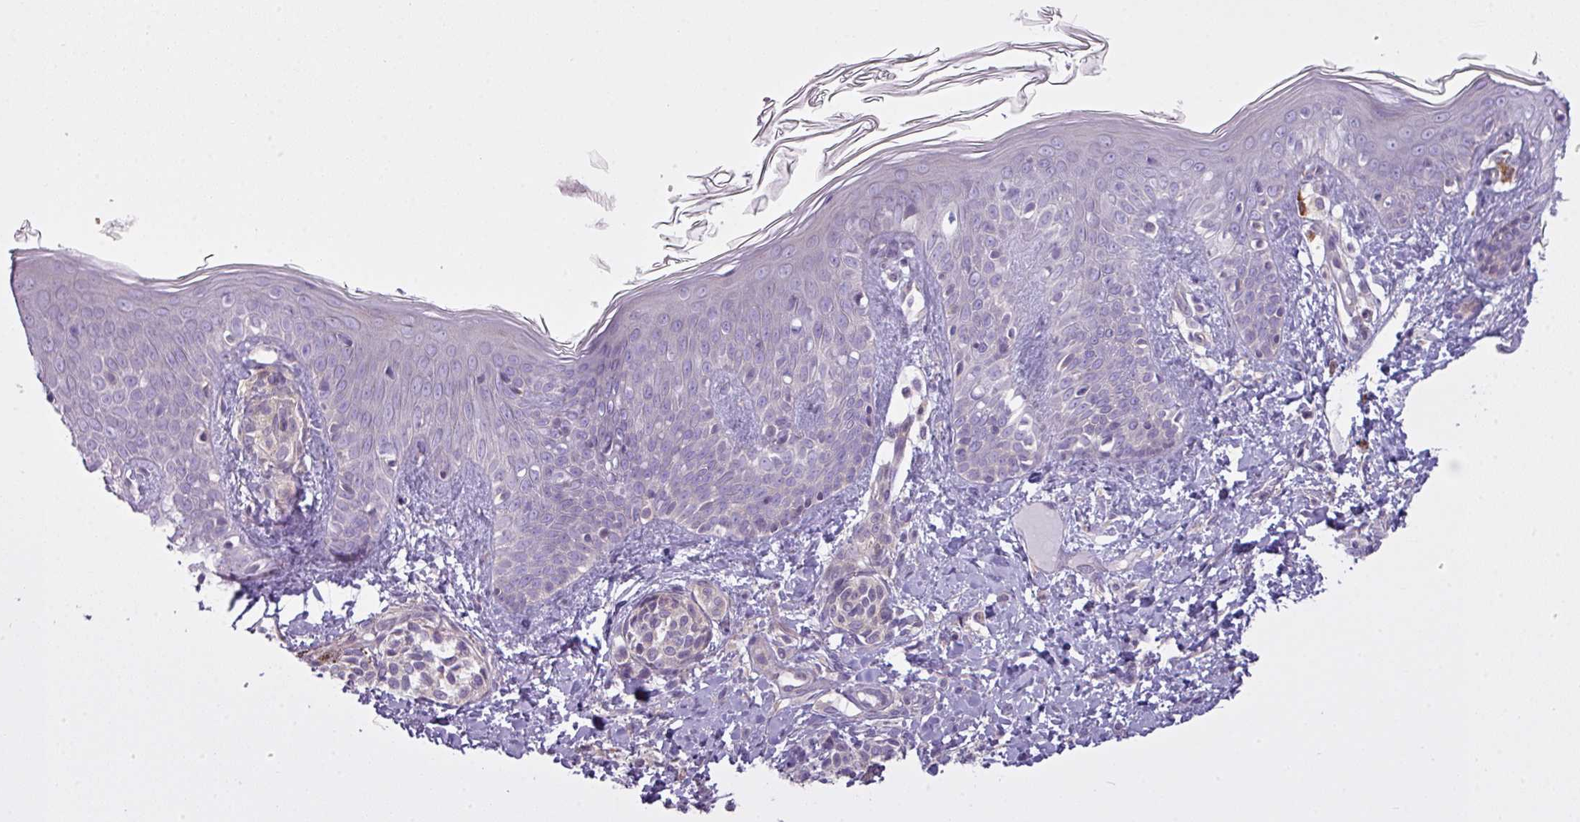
{"staining": {"intensity": "moderate", "quantity": ">75%", "location": "cytoplasmic/membranous"}, "tissue": "skin", "cell_type": "Fibroblasts", "image_type": "normal", "snomed": [{"axis": "morphology", "description": "Normal tissue, NOS"}, {"axis": "topography", "description": "Skin"}], "caption": "Protein staining of normal skin demonstrates moderate cytoplasmic/membranous positivity in approximately >75% of fibroblasts. The staining was performed using DAB, with brown indicating positive protein expression. Nuclei are stained blue with hematoxylin.", "gene": "CAMK2A", "patient": {"sex": "male", "age": 16}}